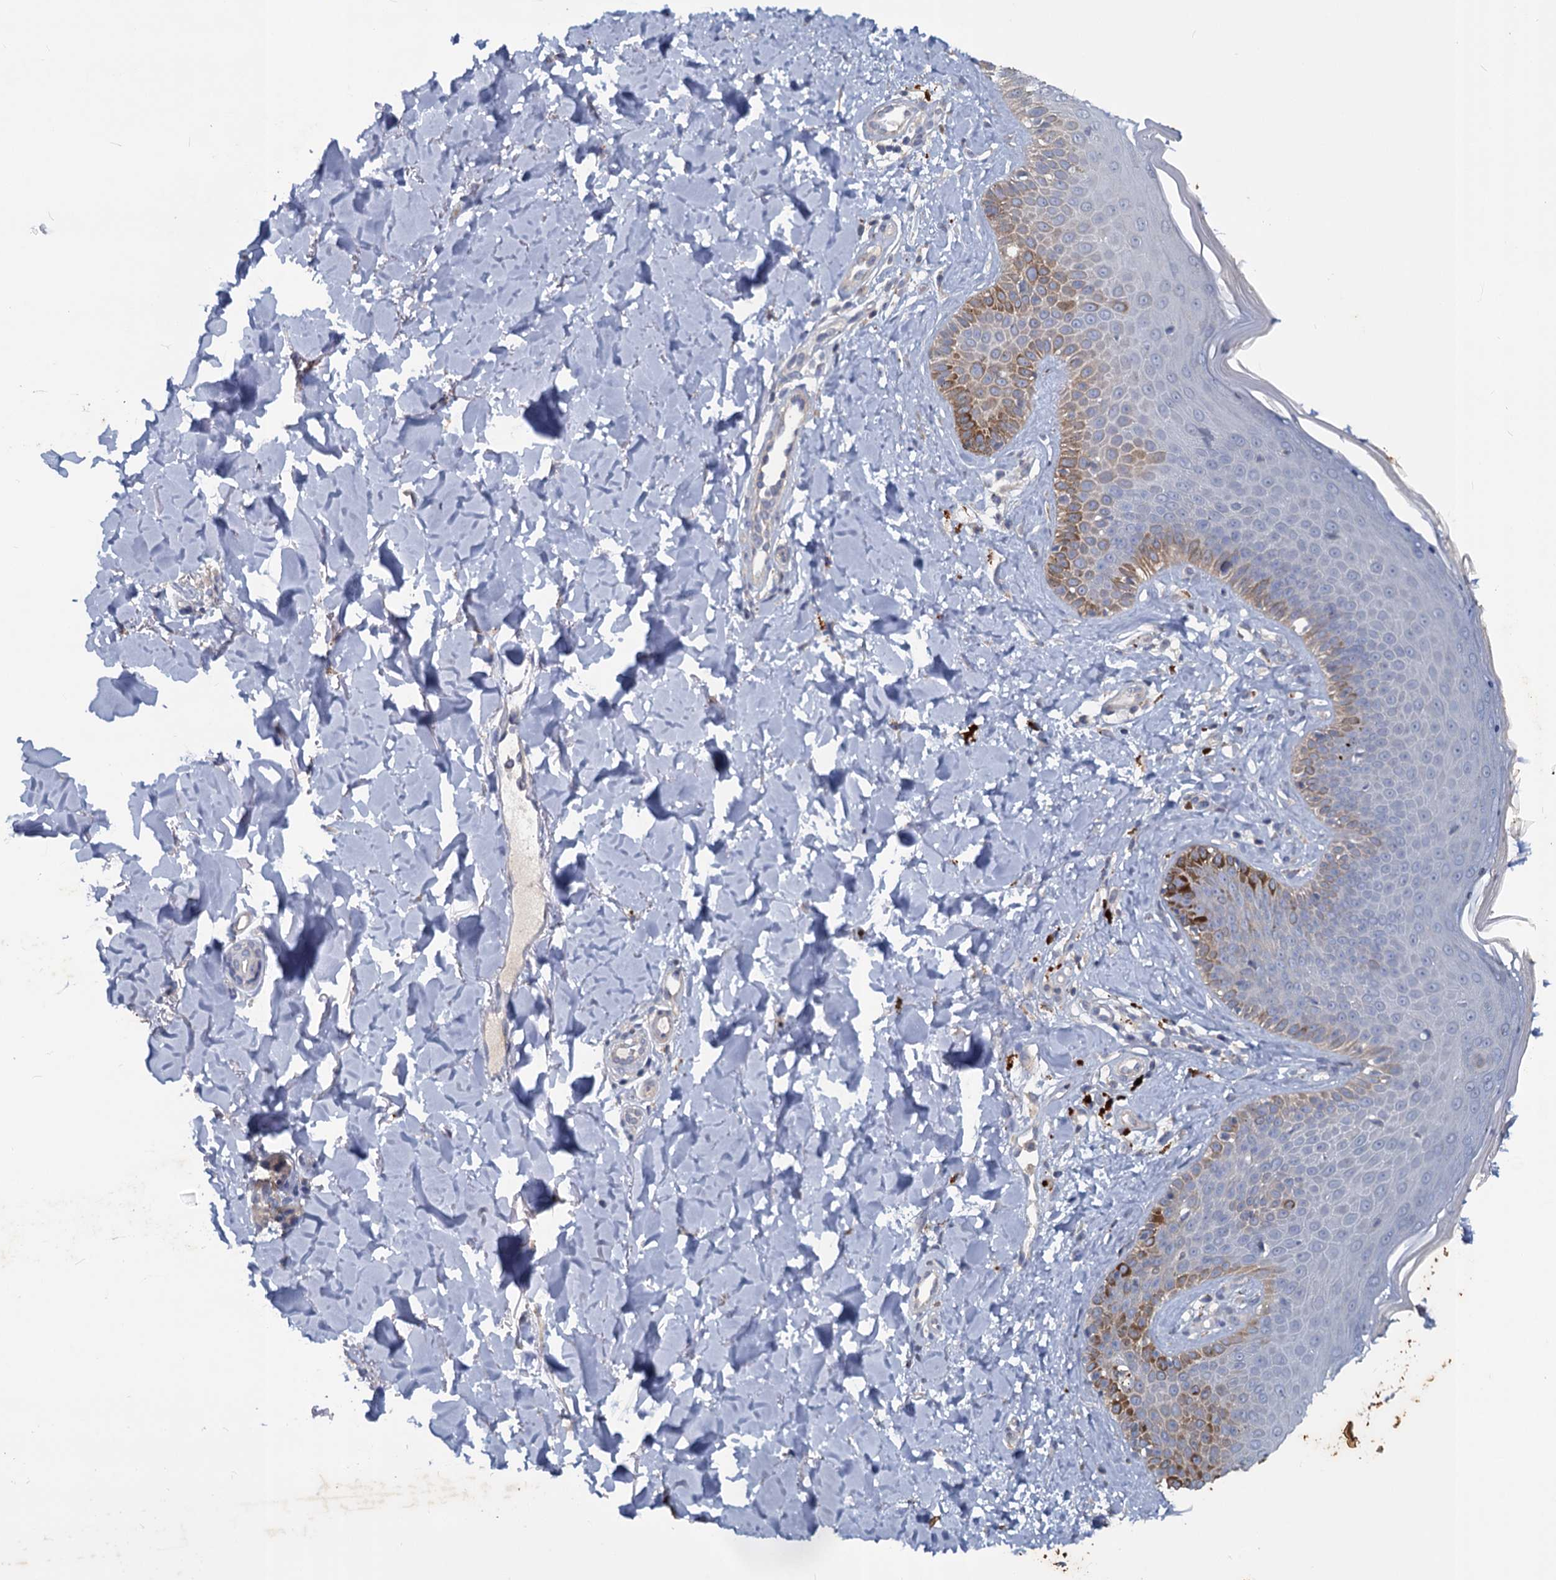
{"staining": {"intensity": "negative", "quantity": "none", "location": "none"}, "tissue": "skin", "cell_type": "Fibroblasts", "image_type": "normal", "snomed": [{"axis": "morphology", "description": "Normal tissue, NOS"}, {"axis": "topography", "description": "Skin"}], "caption": "This is an immunohistochemistry micrograph of normal skin. There is no staining in fibroblasts.", "gene": "SLC2A7", "patient": {"sex": "male", "age": 52}}